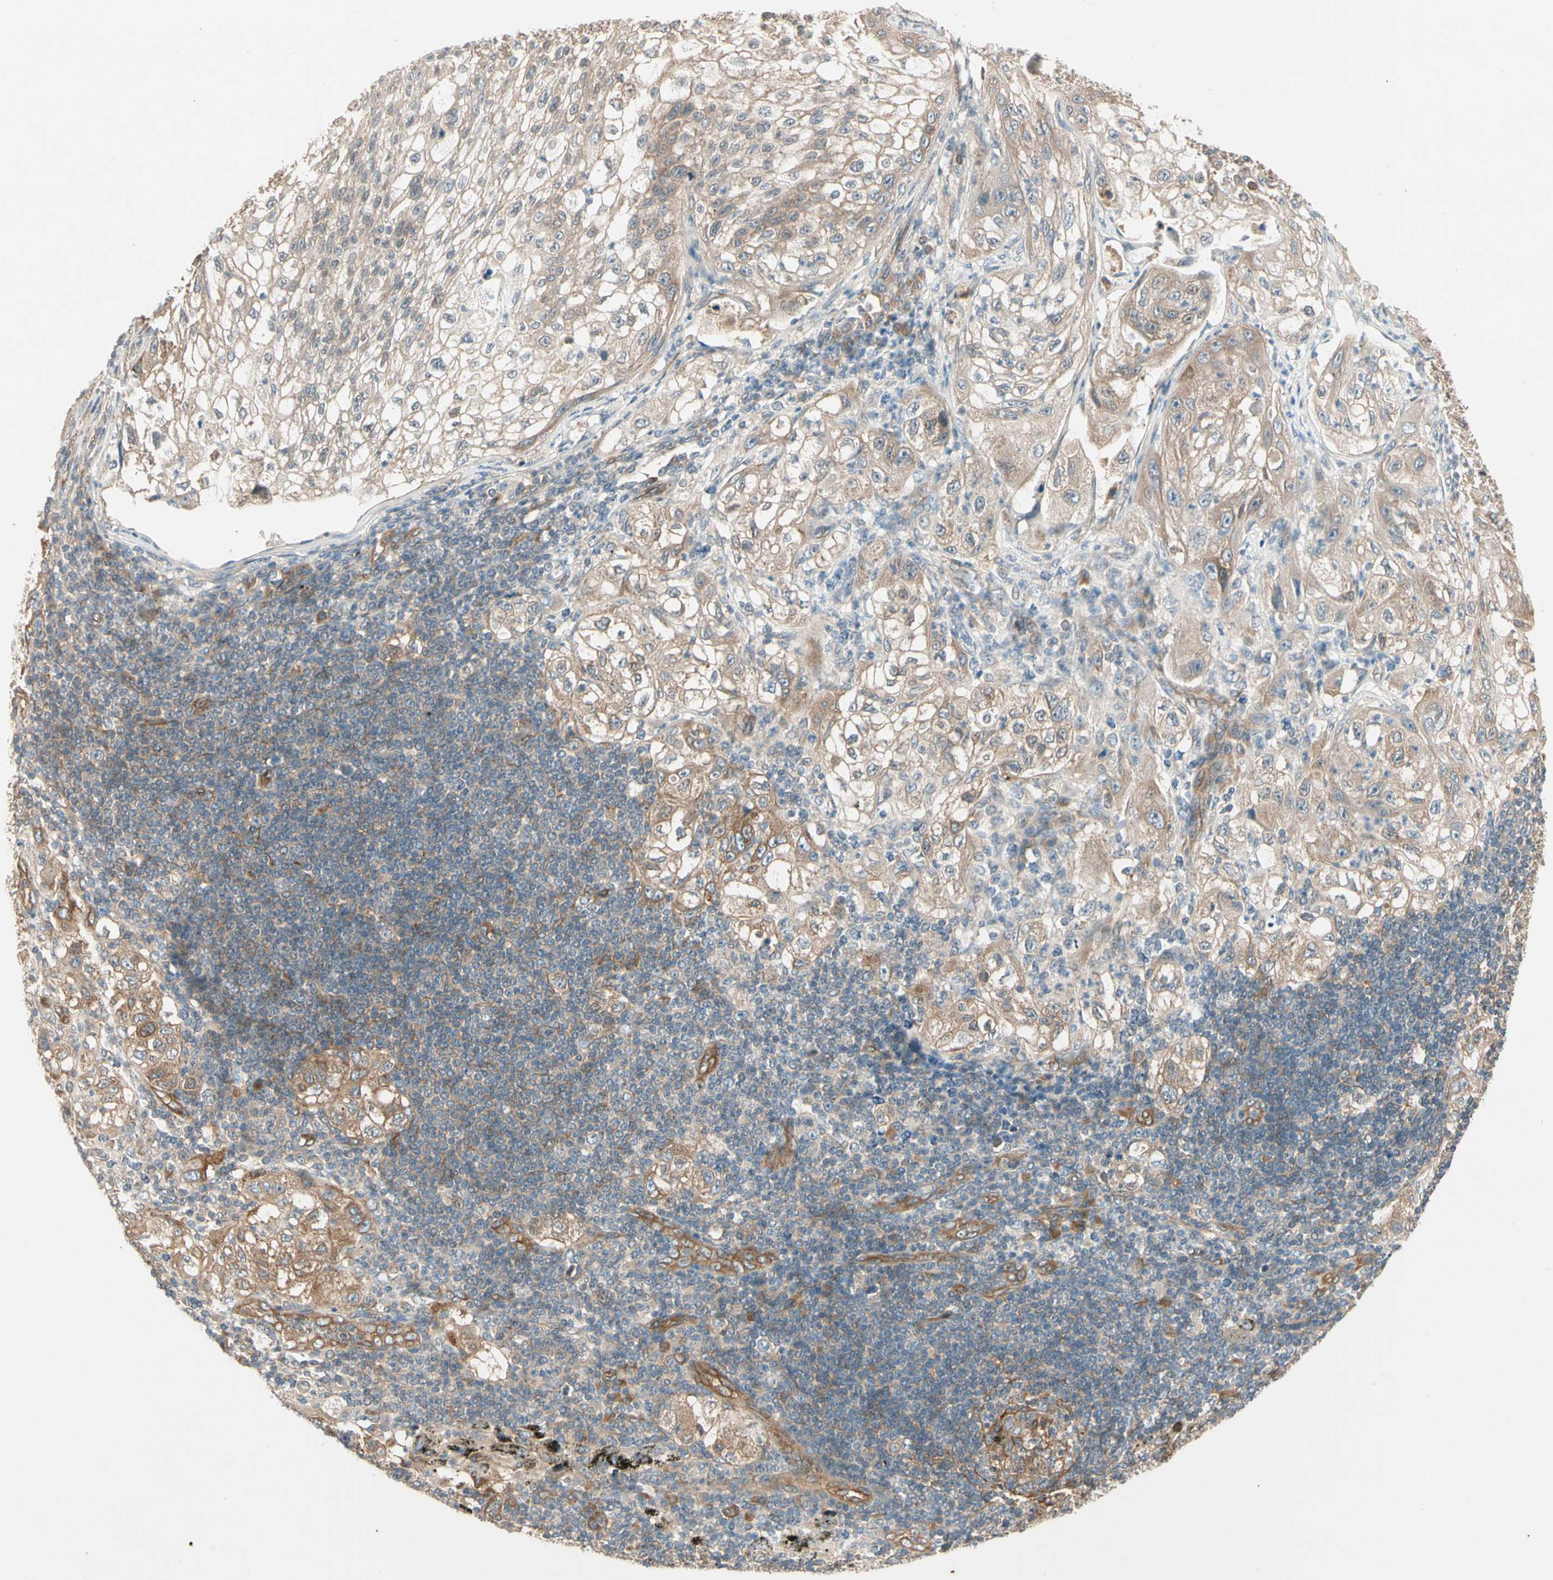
{"staining": {"intensity": "moderate", "quantity": ">75%", "location": "cytoplasmic/membranous"}, "tissue": "lung cancer", "cell_type": "Tumor cells", "image_type": "cancer", "snomed": [{"axis": "morphology", "description": "Inflammation, NOS"}, {"axis": "morphology", "description": "Squamous cell carcinoma, NOS"}, {"axis": "topography", "description": "Lymph node"}, {"axis": "topography", "description": "Soft tissue"}, {"axis": "topography", "description": "Lung"}], "caption": "Protein expression analysis of lung cancer exhibits moderate cytoplasmic/membranous expression in approximately >75% of tumor cells.", "gene": "ROCK2", "patient": {"sex": "male", "age": 66}}